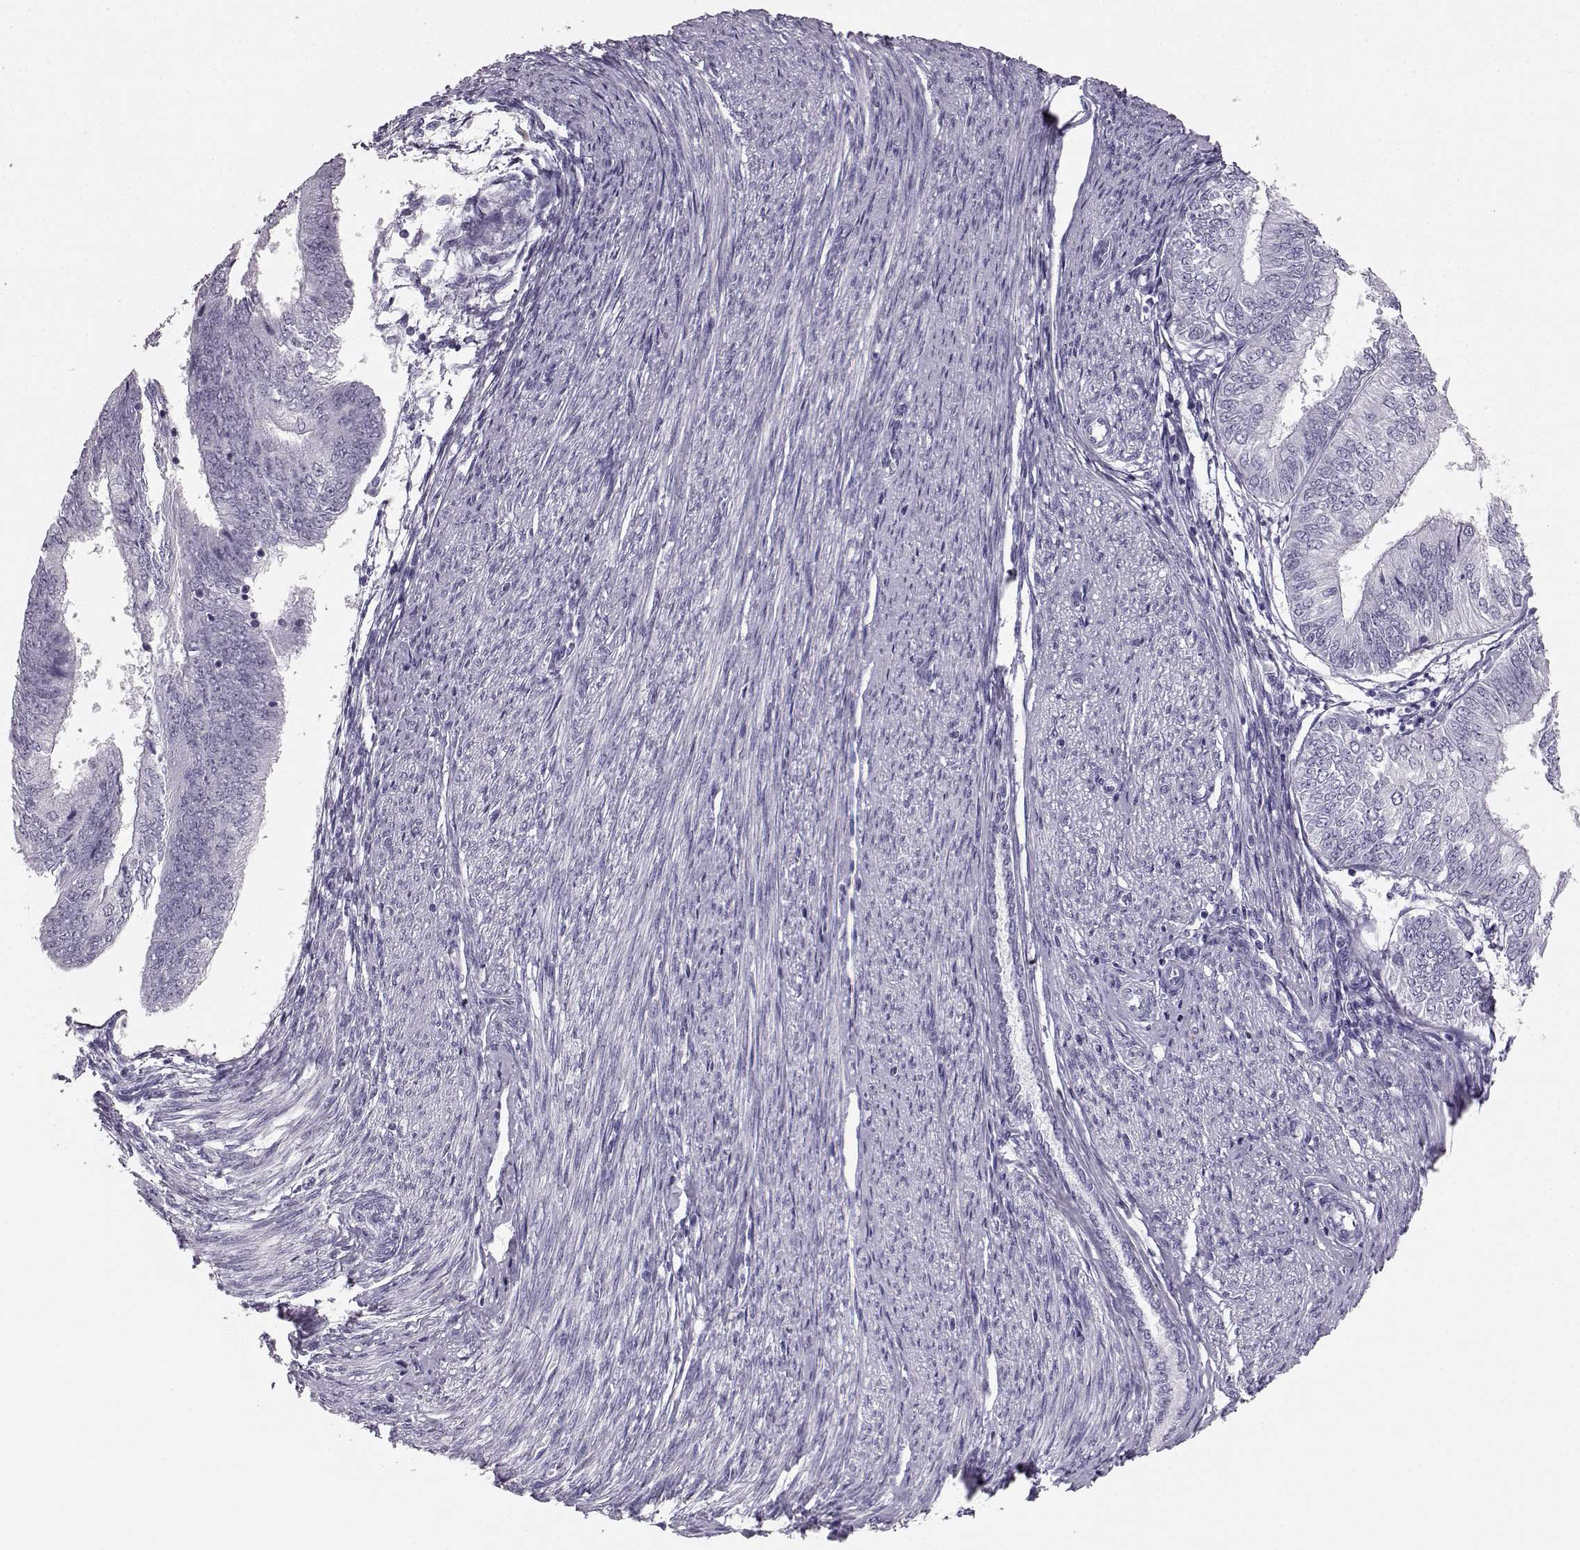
{"staining": {"intensity": "negative", "quantity": "none", "location": "none"}, "tissue": "endometrial cancer", "cell_type": "Tumor cells", "image_type": "cancer", "snomed": [{"axis": "morphology", "description": "Adenocarcinoma, NOS"}, {"axis": "topography", "description": "Endometrium"}], "caption": "Tumor cells are negative for protein expression in human endometrial cancer.", "gene": "BFSP2", "patient": {"sex": "female", "age": 58}}